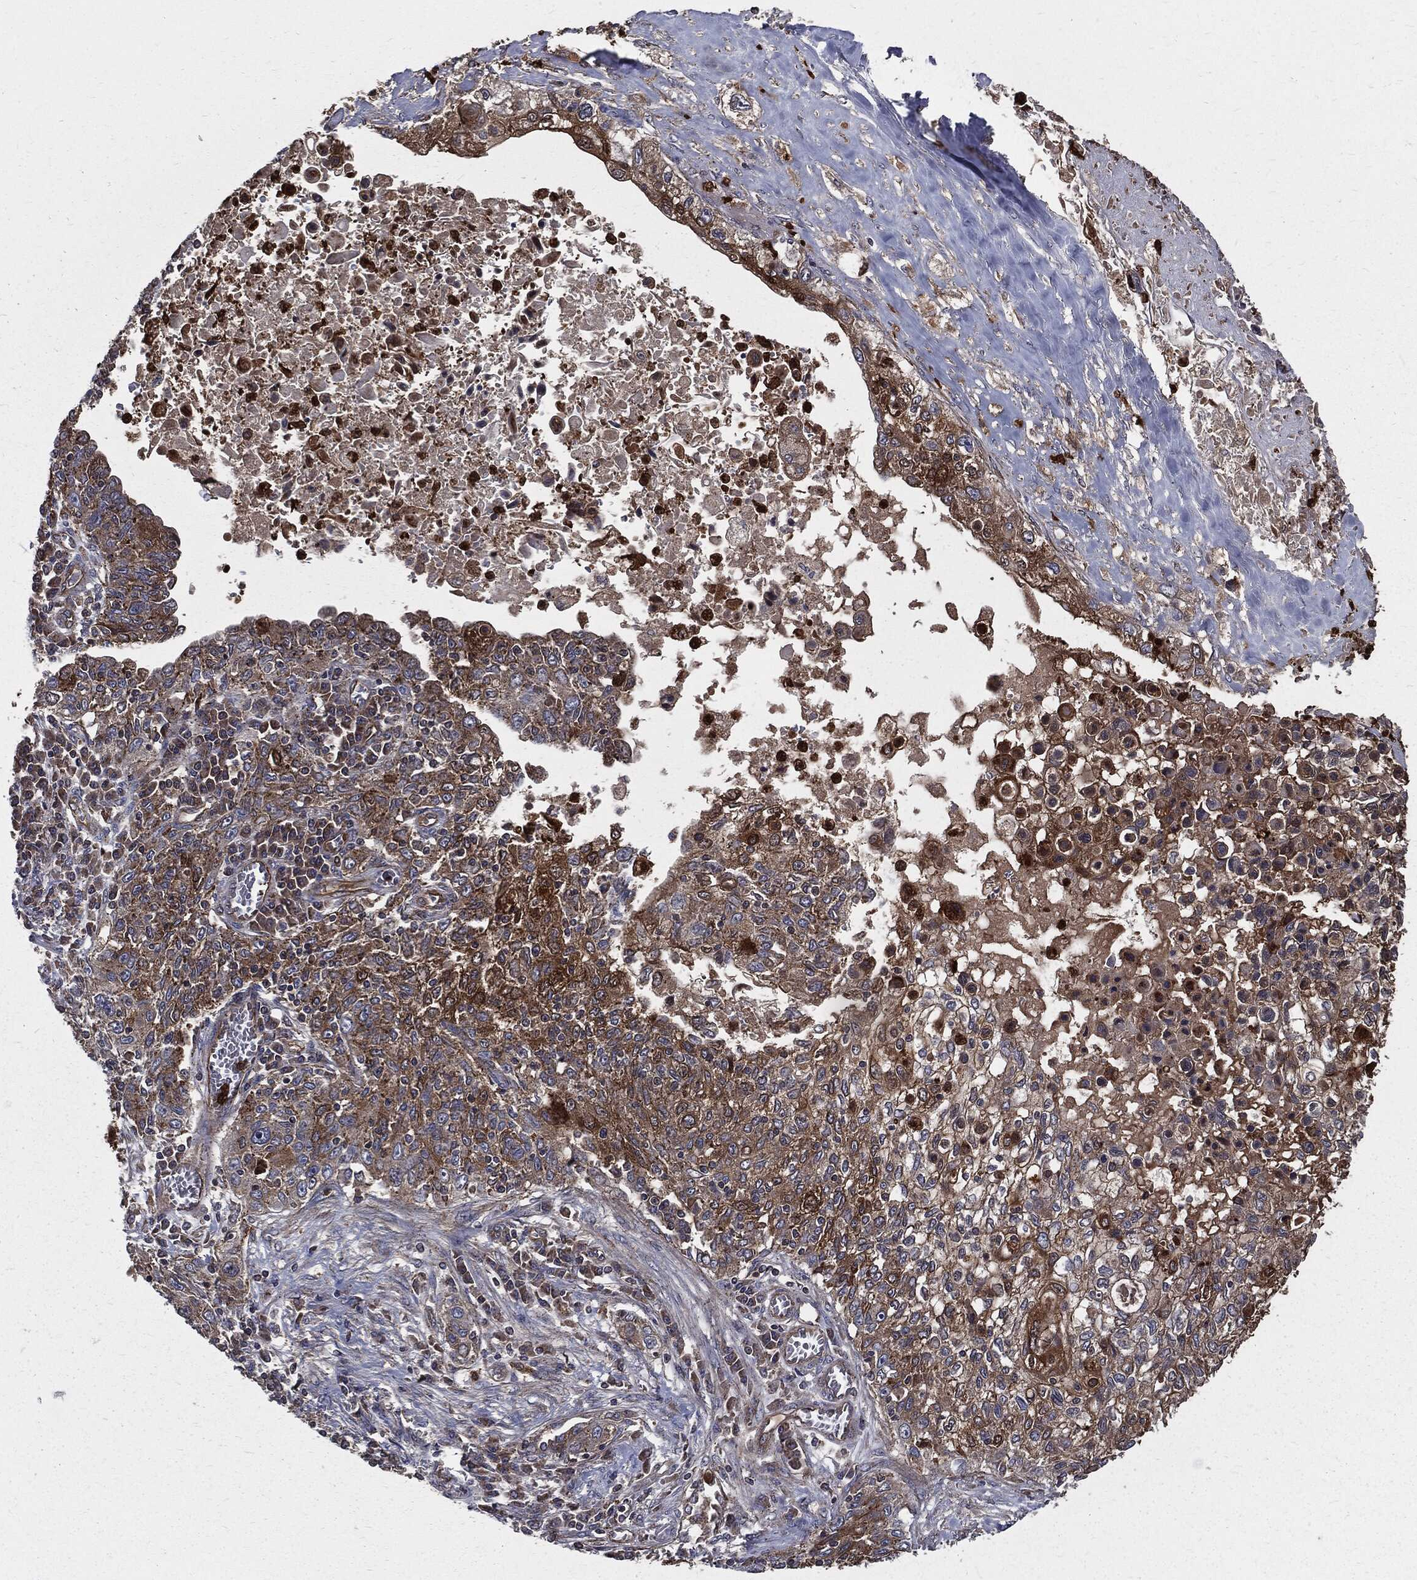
{"staining": {"intensity": "strong", "quantity": "25%-75%", "location": "cytoplasmic/membranous"}, "tissue": "lung cancer", "cell_type": "Tumor cells", "image_type": "cancer", "snomed": [{"axis": "morphology", "description": "Squamous cell carcinoma, NOS"}, {"axis": "topography", "description": "Lung"}], "caption": "This micrograph reveals immunohistochemistry (IHC) staining of human lung cancer (squamous cell carcinoma), with high strong cytoplasmic/membranous staining in about 25%-75% of tumor cells.", "gene": "PDCD6IP", "patient": {"sex": "female", "age": 69}}